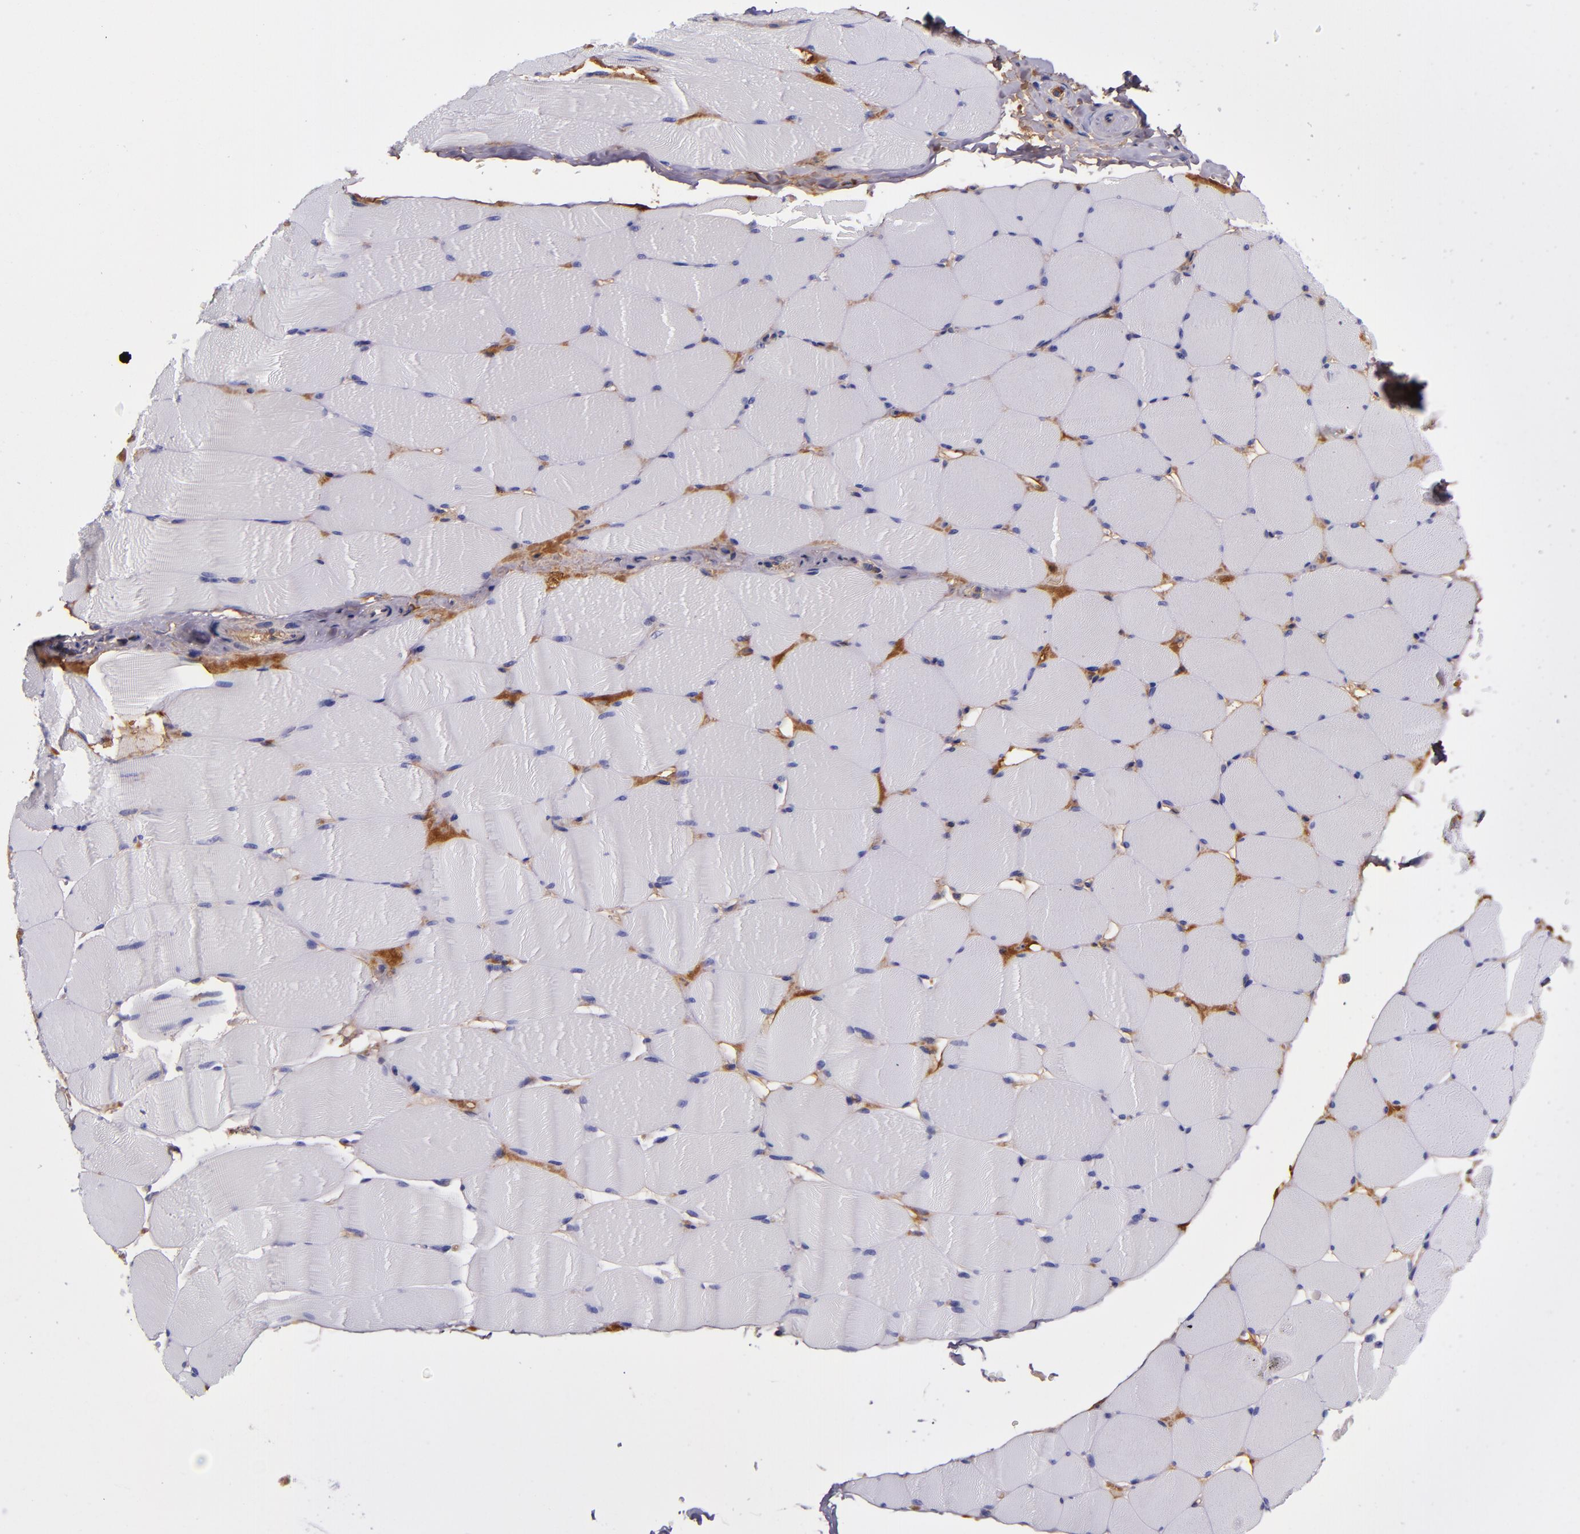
{"staining": {"intensity": "negative", "quantity": "none", "location": "none"}, "tissue": "skeletal muscle", "cell_type": "Myocytes", "image_type": "normal", "snomed": [{"axis": "morphology", "description": "Normal tissue, NOS"}, {"axis": "topography", "description": "Skeletal muscle"}], "caption": "The IHC micrograph has no significant staining in myocytes of skeletal muscle.", "gene": "CLEC3B", "patient": {"sex": "male", "age": 62}}